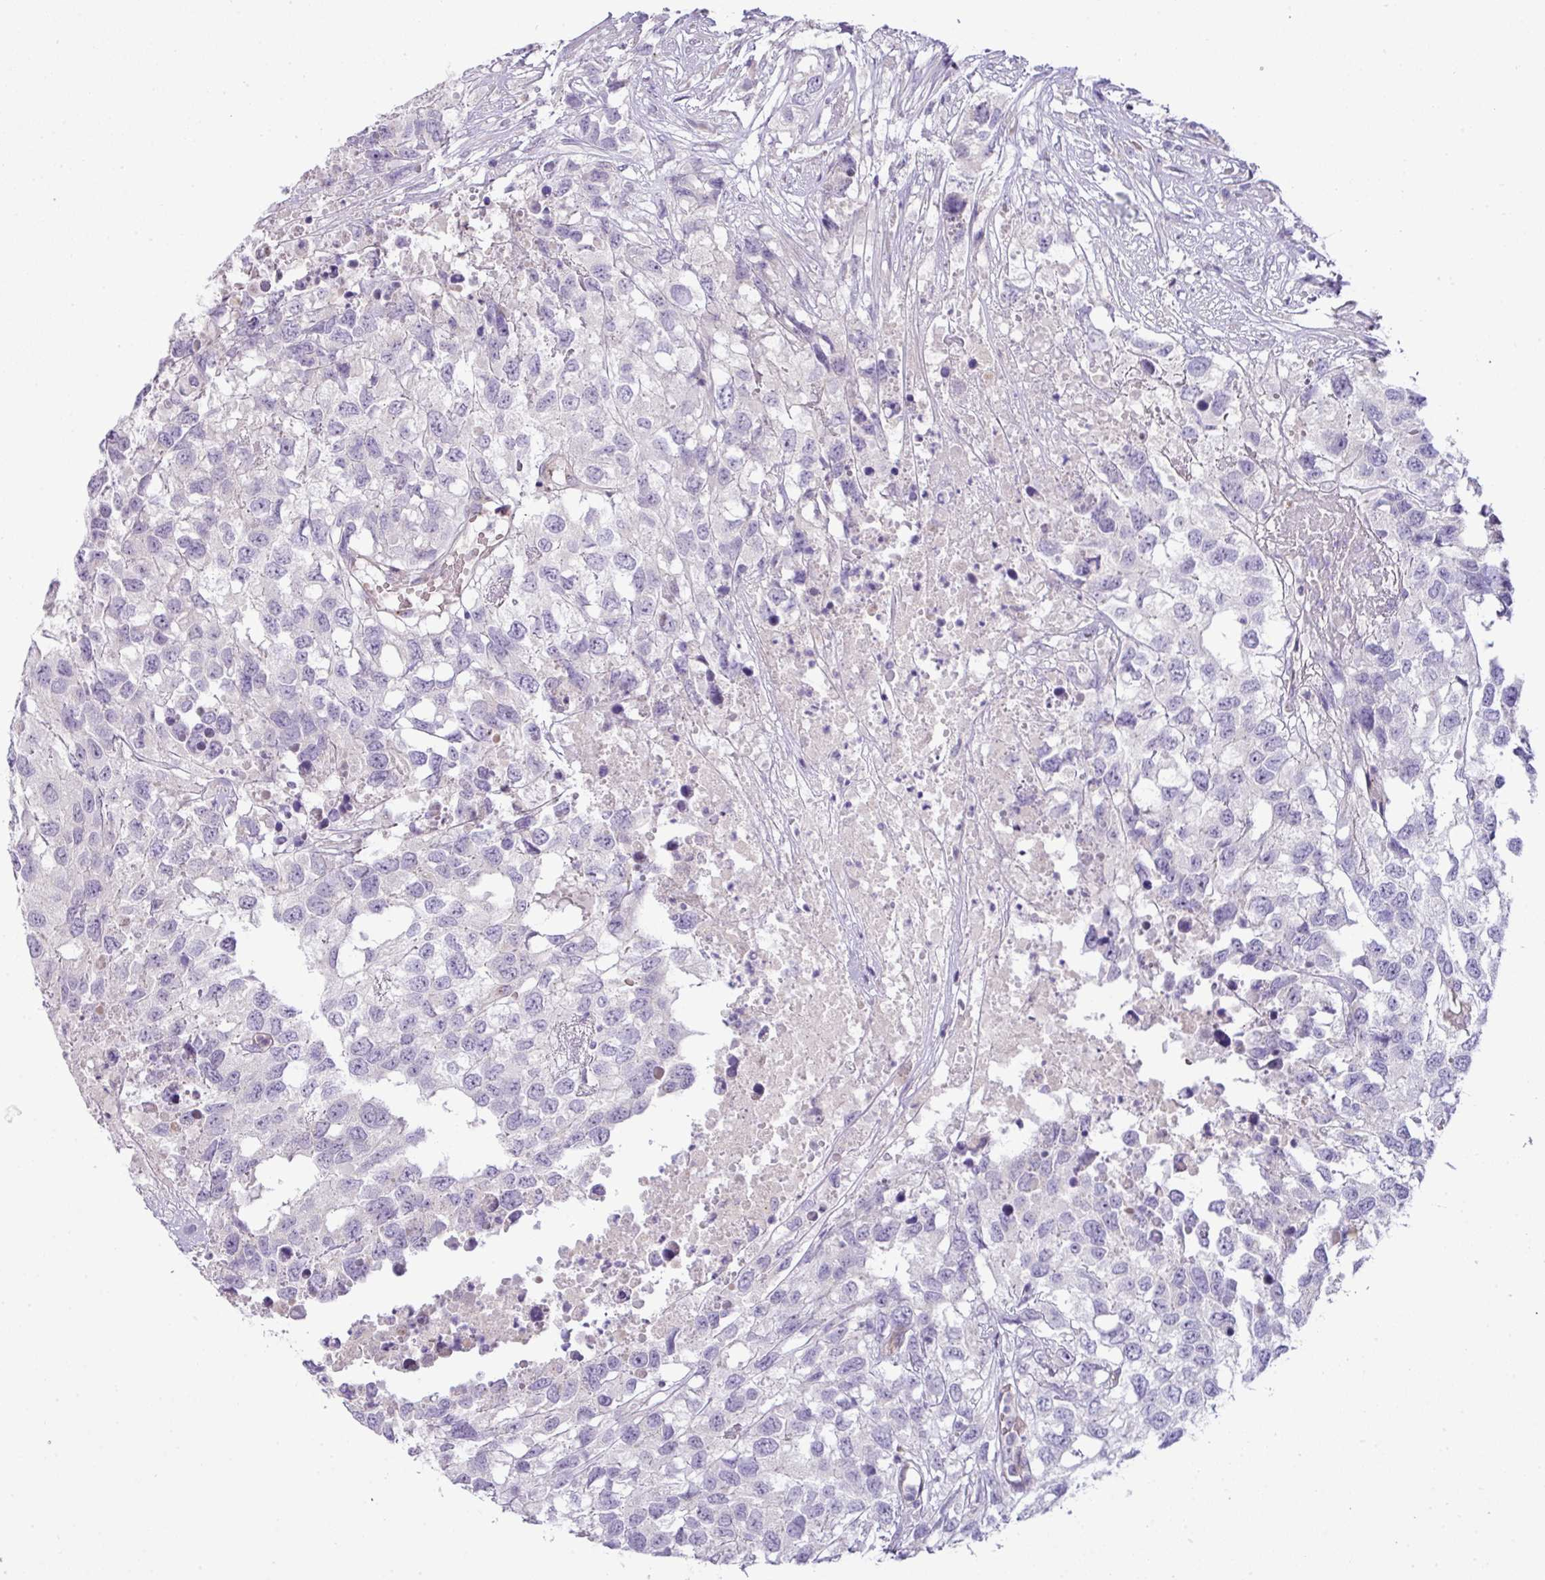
{"staining": {"intensity": "negative", "quantity": "none", "location": "none"}, "tissue": "testis cancer", "cell_type": "Tumor cells", "image_type": "cancer", "snomed": [{"axis": "morphology", "description": "Carcinoma, Embryonal, NOS"}, {"axis": "topography", "description": "Testis"}], "caption": "Human embryonal carcinoma (testis) stained for a protein using immunohistochemistry (IHC) demonstrates no positivity in tumor cells.", "gene": "PIK3R5", "patient": {"sex": "male", "age": 83}}